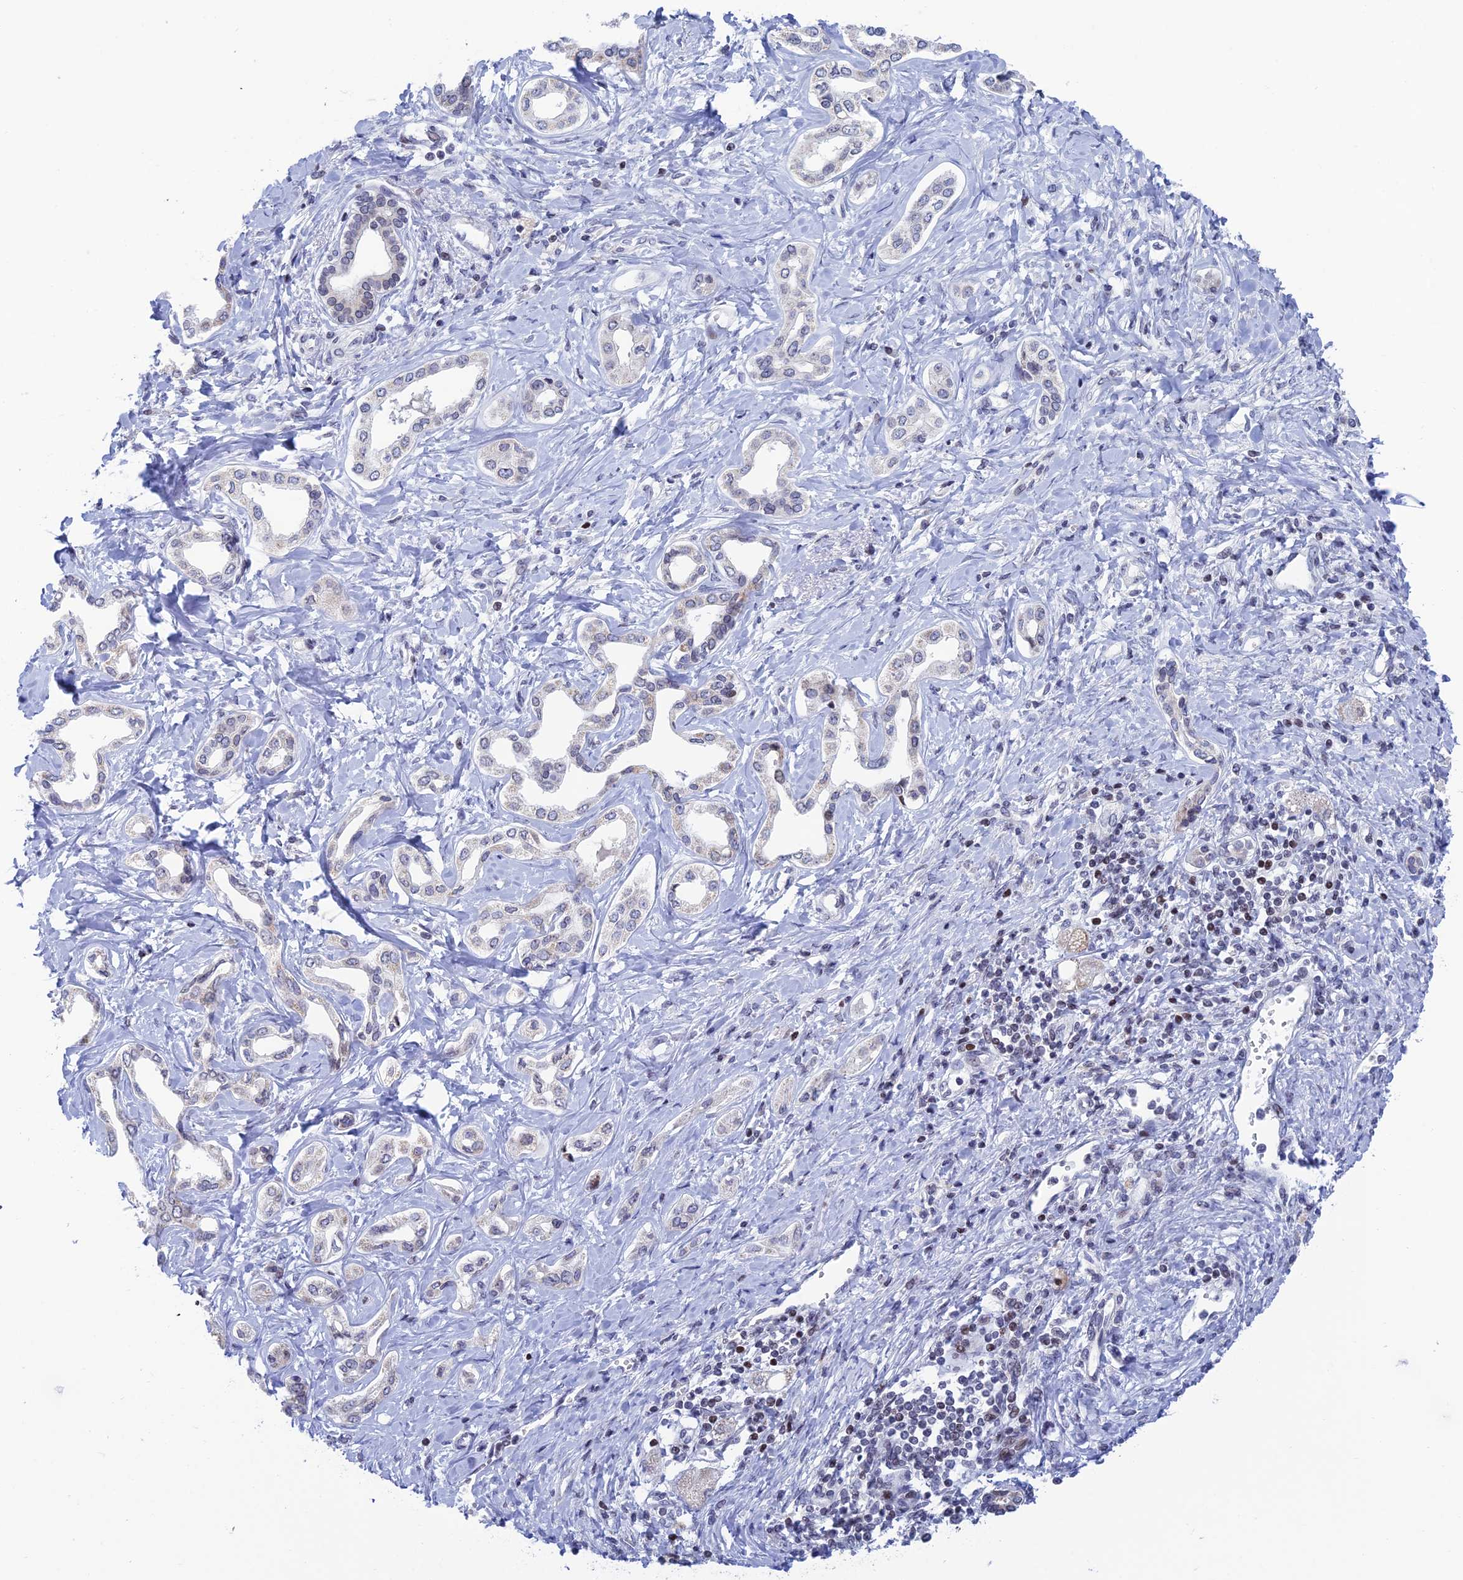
{"staining": {"intensity": "negative", "quantity": "none", "location": "none"}, "tissue": "liver cancer", "cell_type": "Tumor cells", "image_type": "cancer", "snomed": [{"axis": "morphology", "description": "Cholangiocarcinoma"}, {"axis": "topography", "description": "Liver"}], "caption": "An image of liver cancer stained for a protein displays no brown staining in tumor cells. The staining is performed using DAB brown chromogen with nuclei counter-stained in using hematoxylin.", "gene": "AFF3", "patient": {"sex": "female", "age": 77}}